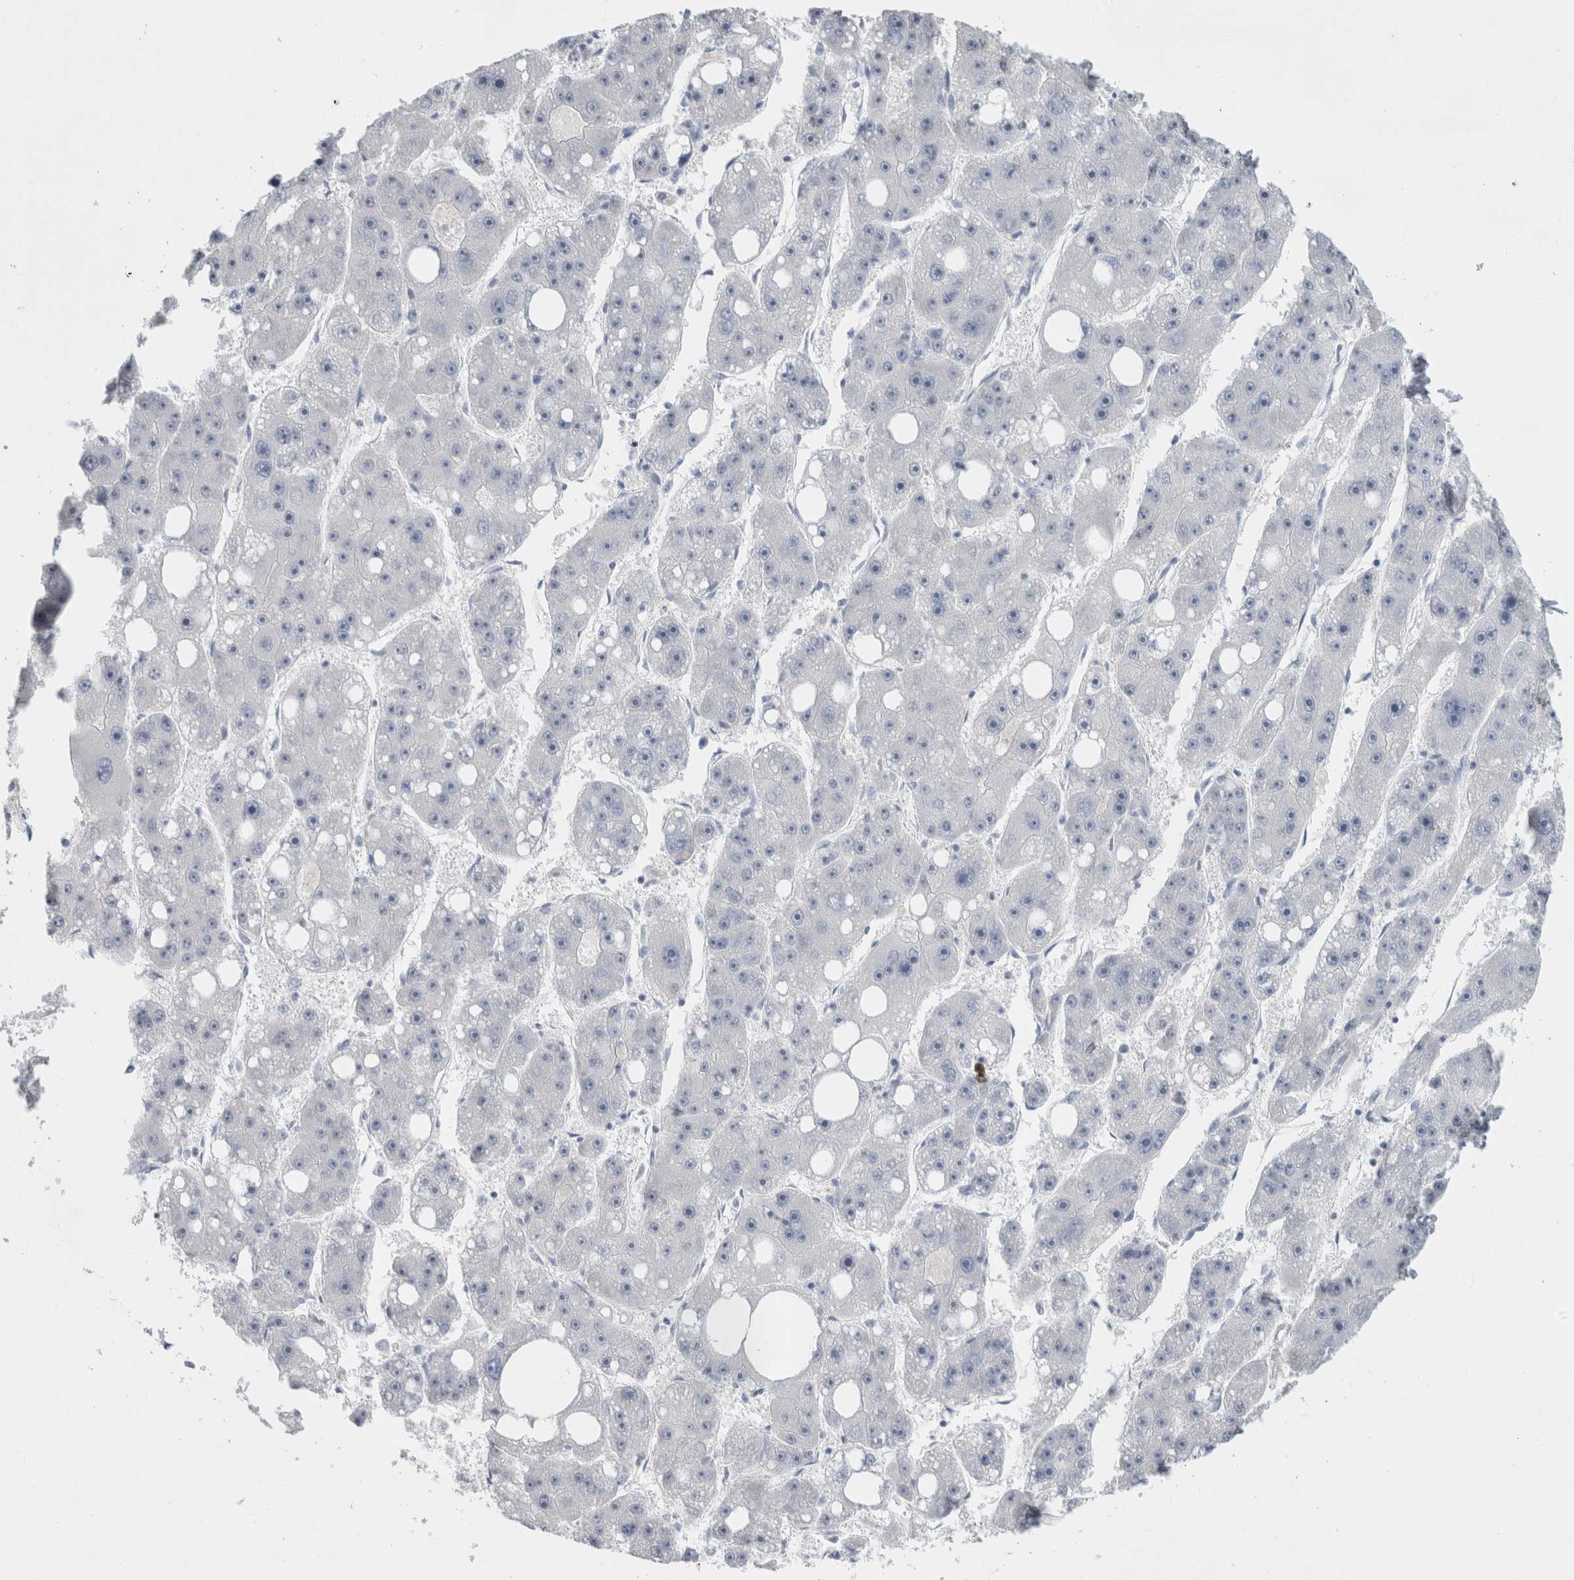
{"staining": {"intensity": "negative", "quantity": "none", "location": "none"}, "tissue": "liver cancer", "cell_type": "Tumor cells", "image_type": "cancer", "snomed": [{"axis": "morphology", "description": "Carcinoma, Hepatocellular, NOS"}, {"axis": "topography", "description": "Liver"}], "caption": "Micrograph shows no protein staining in tumor cells of liver cancer tissue. (DAB (3,3'-diaminobenzidine) IHC visualized using brightfield microscopy, high magnification).", "gene": "CASP6", "patient": {"sex": "female", "age": 61}}